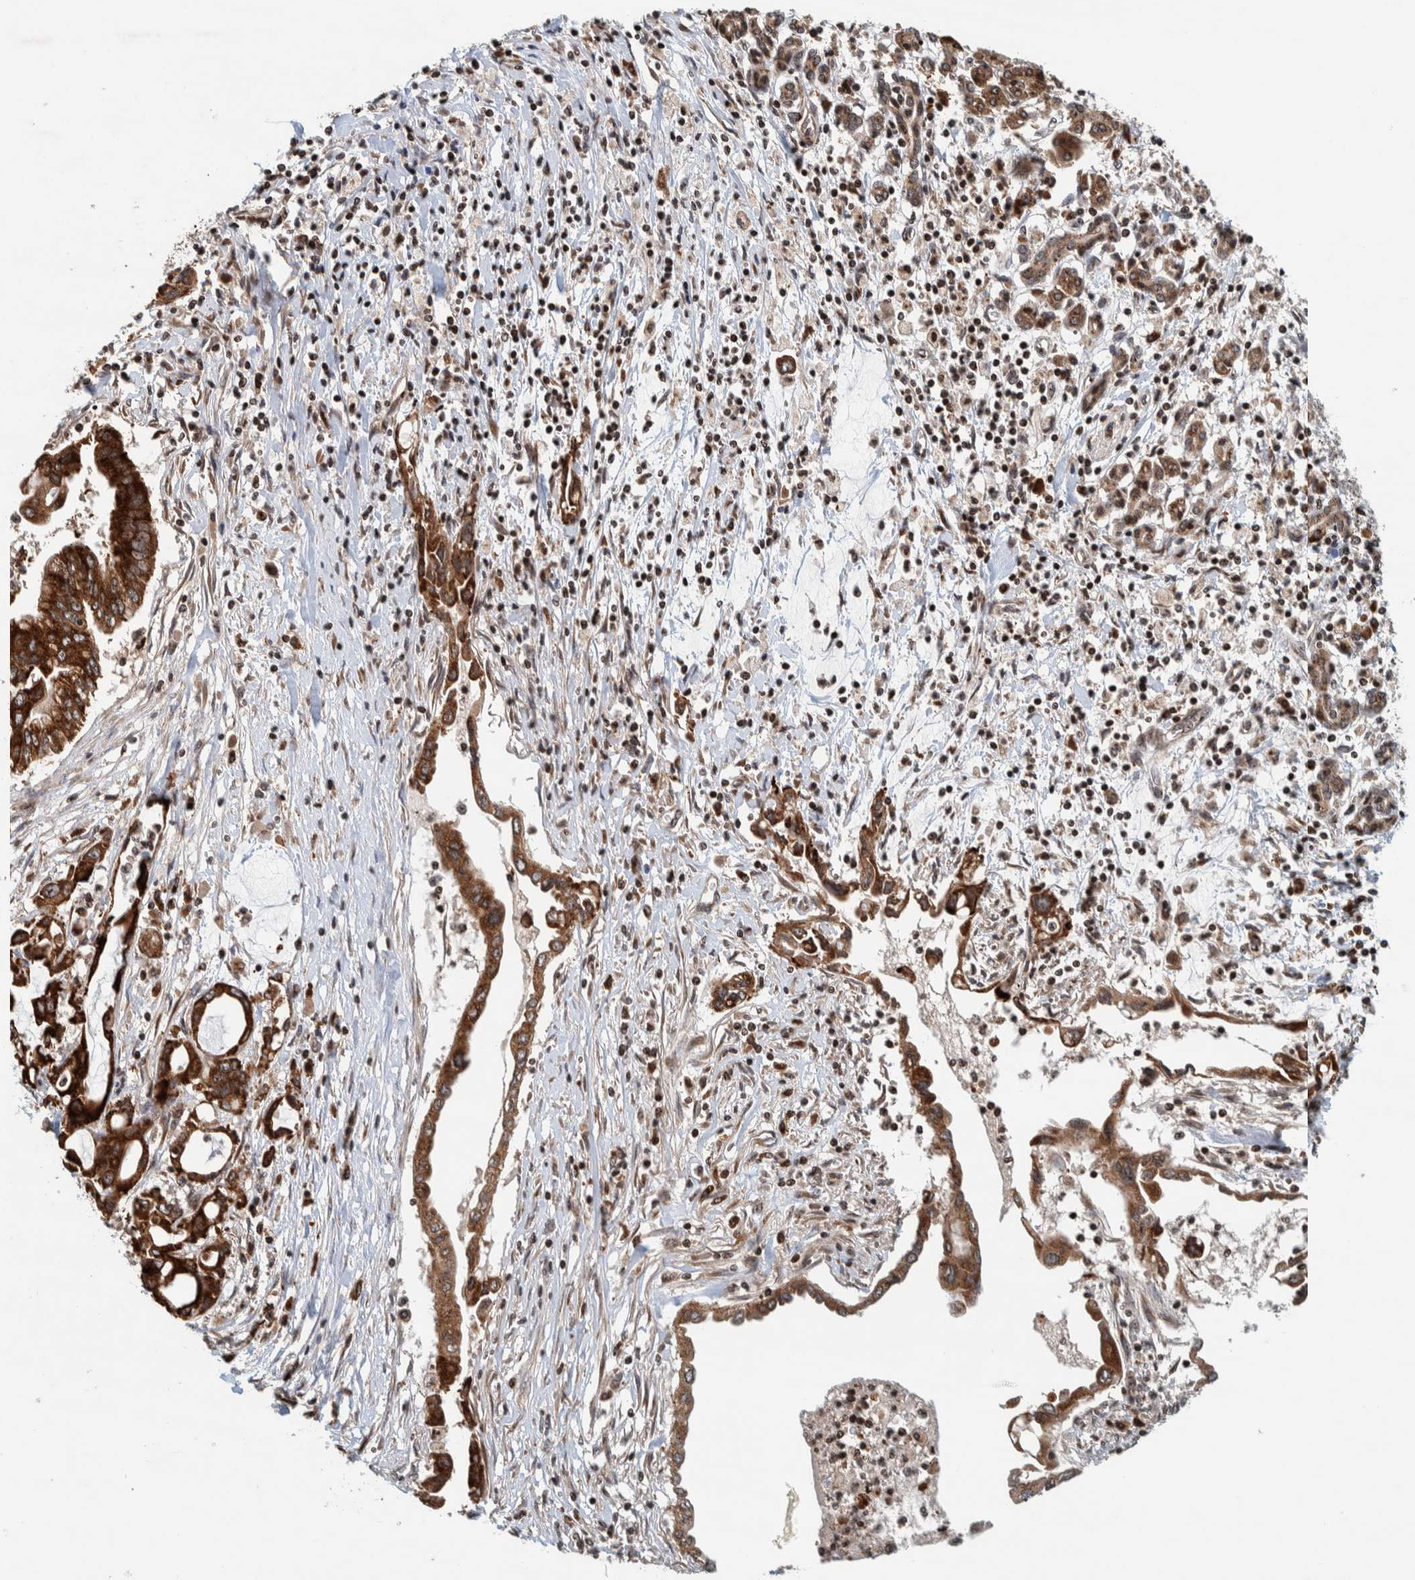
{"staining": {"intensity": "moderate", "quantity": ">75%", "location": "cytoplasmic/membranous"}, "tissue": "pancreatic cancer", "cell_type": "Tumor cells", "image_type": "cancer", "snomed": [{"axis": "morphology", "description": "Adenocarcinoma, NOS"}, {"axis": "topography", "description": "Pancreas"}], "caption": "Protein staining of pancreatic cancer tissue displays moderate cytoplasmic/membranous staining in approximately >75% of tumor cells. Nuclei are stained in blue.", "gene": "CCDC182", "patient": {"sex": "female", "age": 57}}